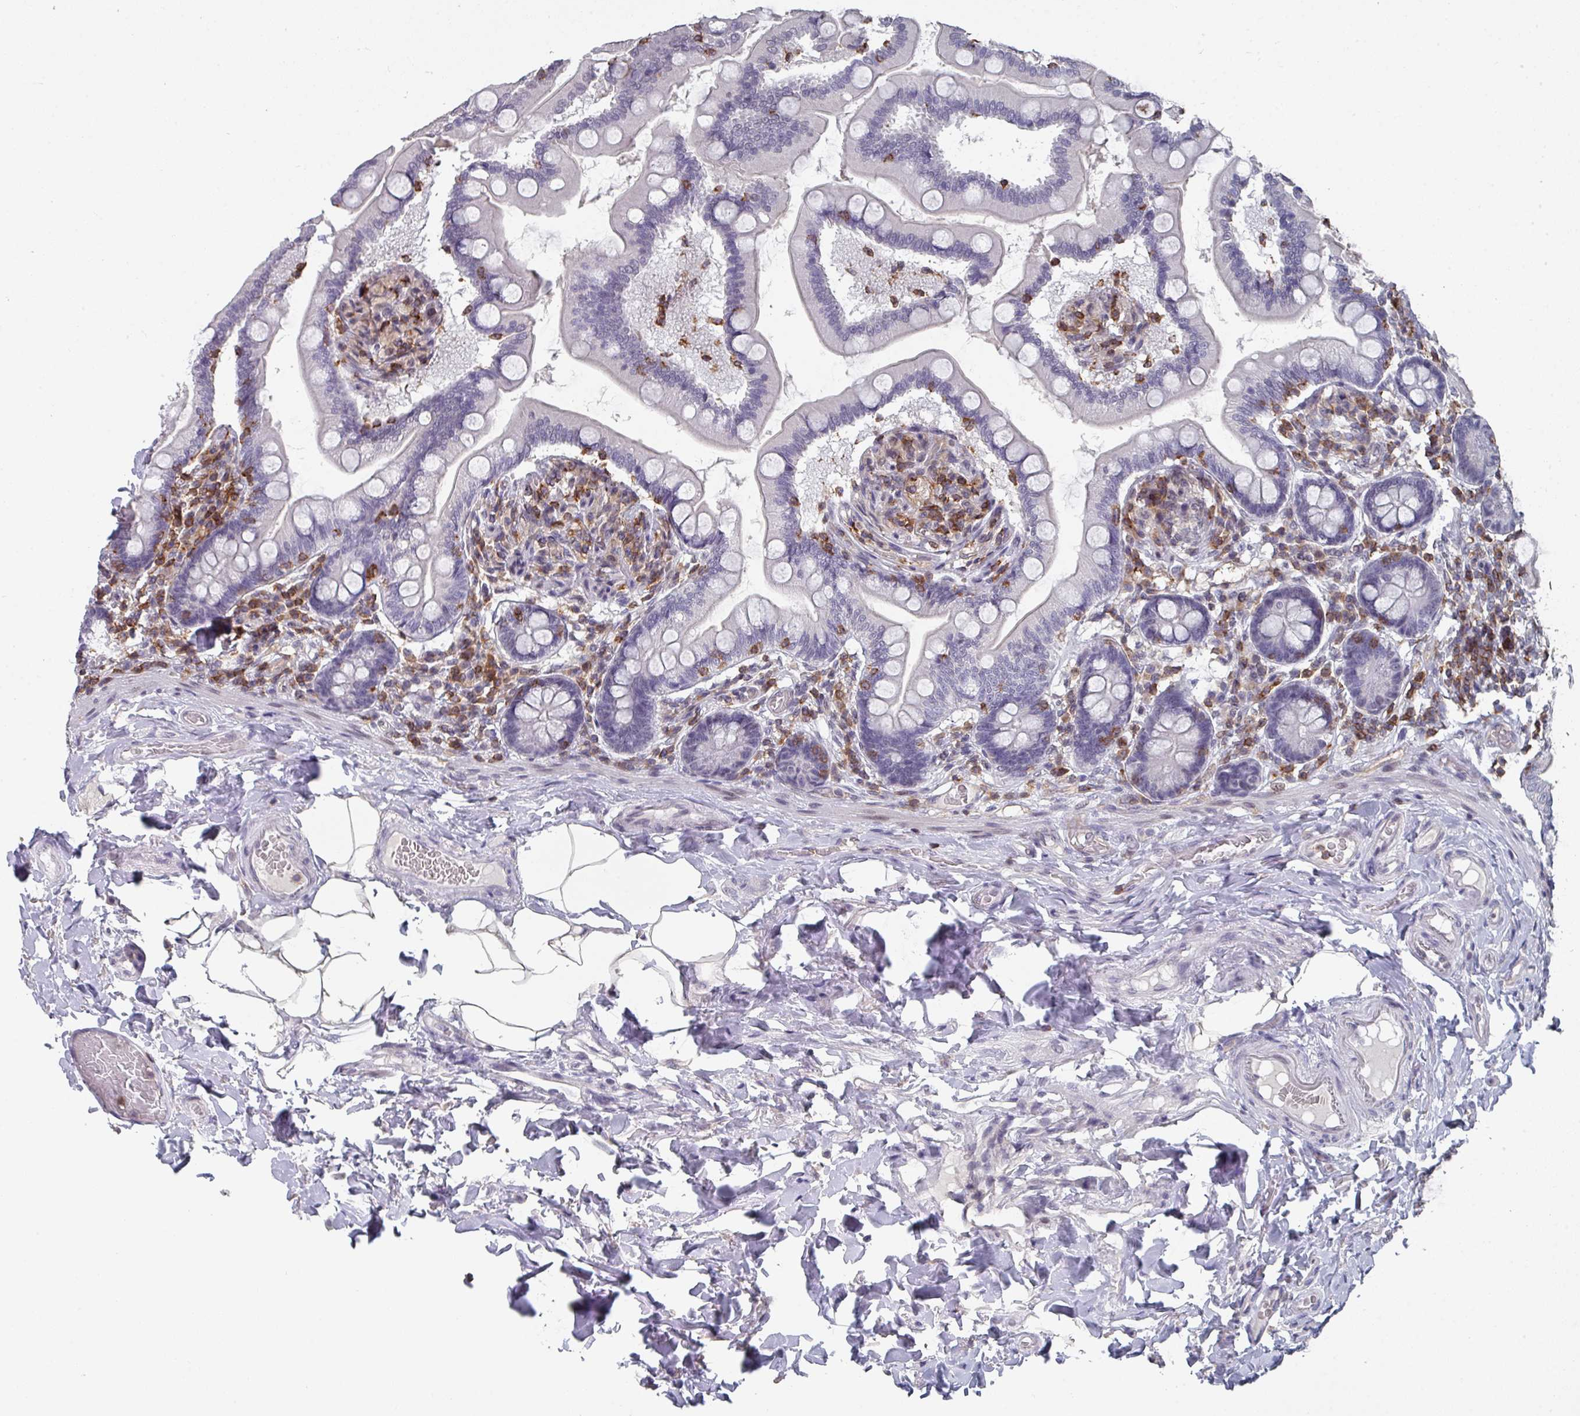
{"staining": {"intensity": "negative", "quantity": "none", "location": "none"}, "tissue": "small intestine", "cell_type": "Glandular cells", "image_type": "normal", "snomed": [{"axis": "morphology", "description": "Normal tissue, NOS"}, {"axis": "topography", "description": "Small intestine"}], "caption": "The histopathology image exhibits no staining of glandular cells in unremarkable small intestine.", "gene": "RASAL3", "patient": {"sex": "female", "age": 64}}